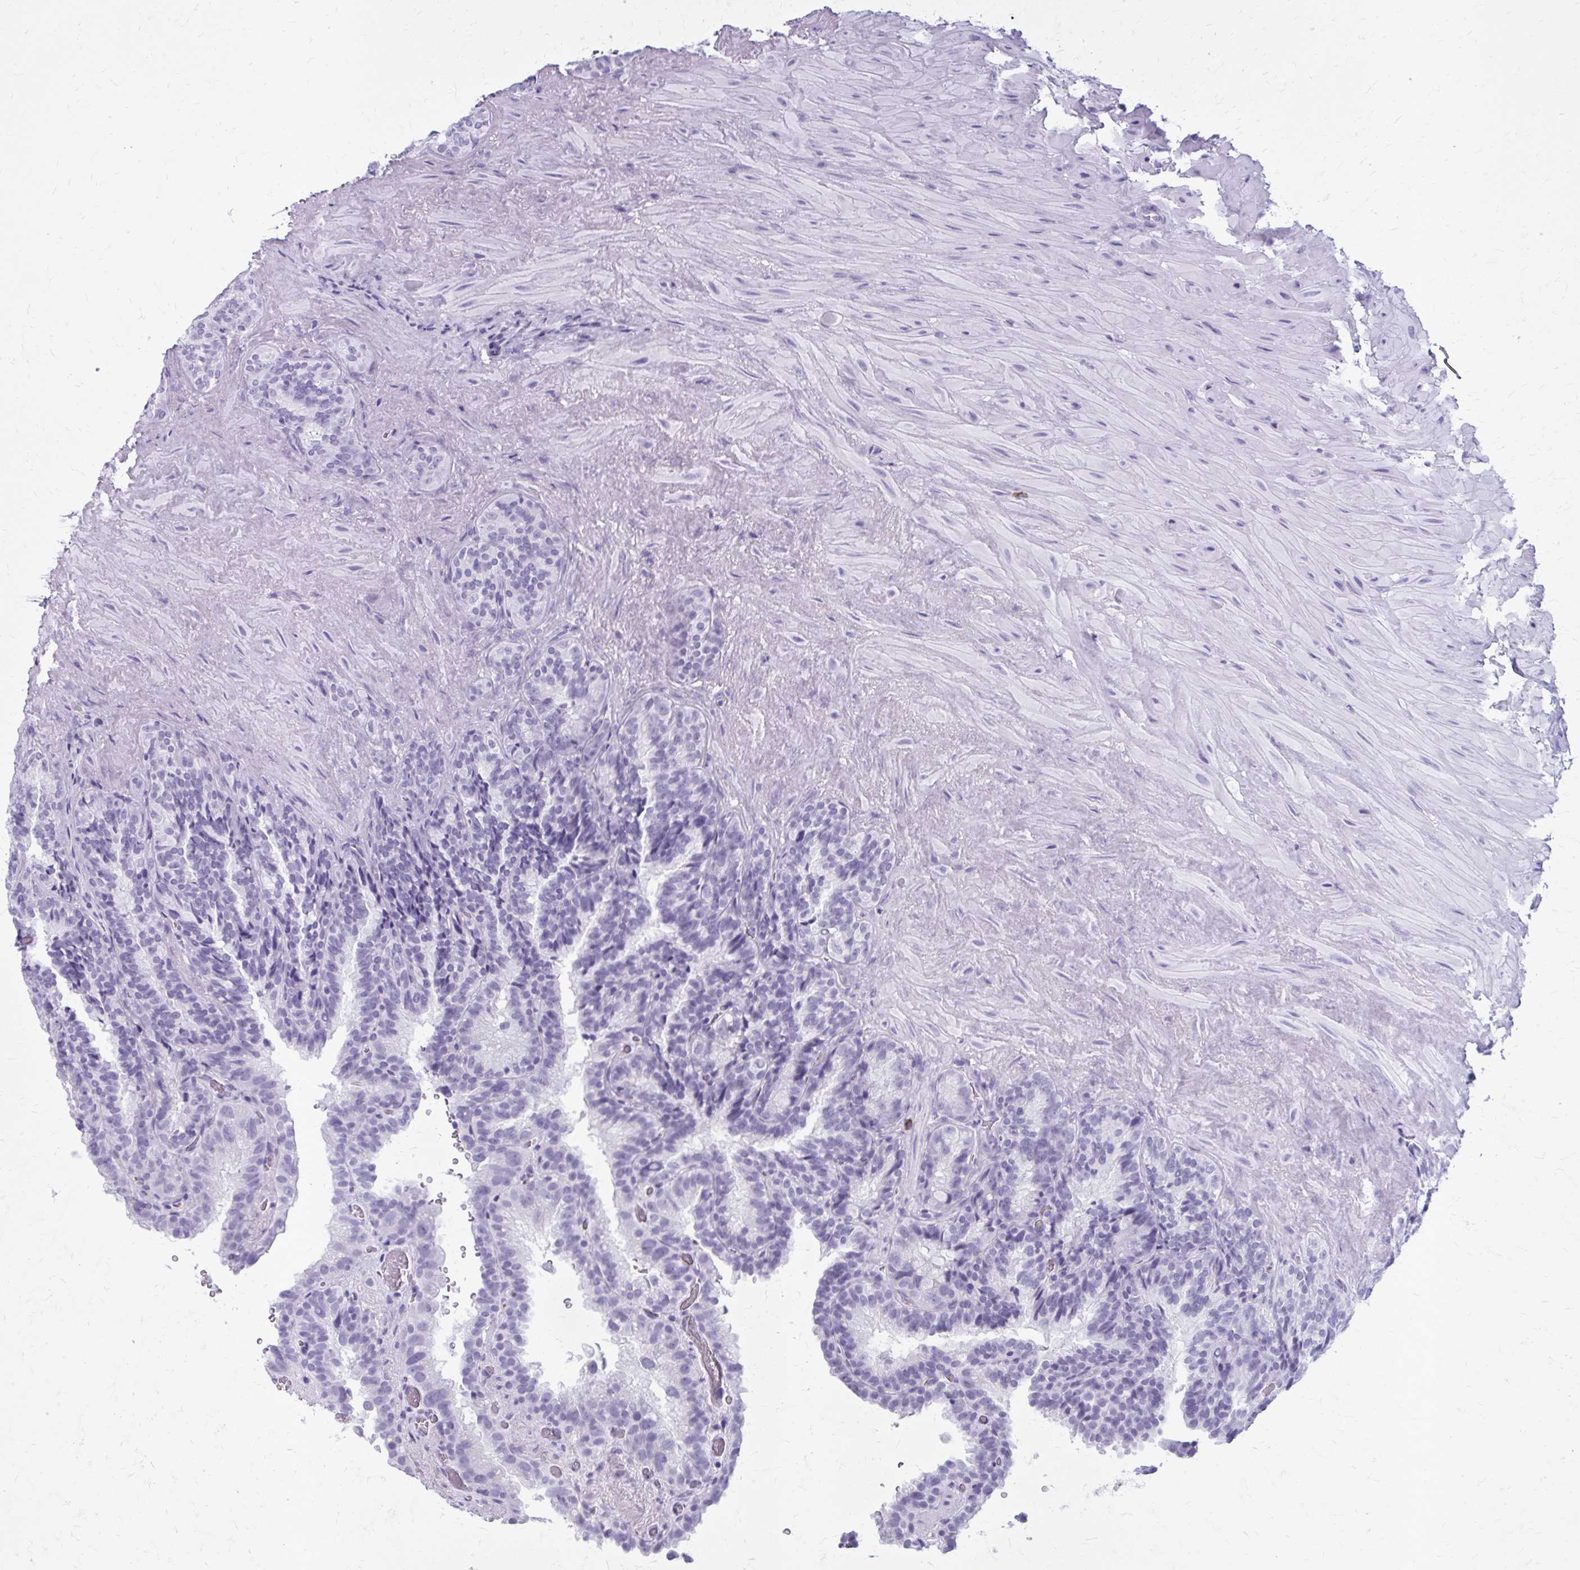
{"staining": {"intensity": "negative", "quantity": "none", "location": "none"}, "tissue": "seminal vesicle", "cell_type": "Glandular cells", "image_type": "normal", "snomed": [{"axis": "morphology", "description": "Normal tissue, NOS"}, {"axis": "topography", "description": "Seminal veicle"}], "caption": "This image is of normal seminal vesicle stained with IHC to label a protein in brown with the nuclei are counter-stained blue. There is no expression in glandular cells.", "gene": "ZDHHC7", "patient": {"sex": "male", "age": 60}}